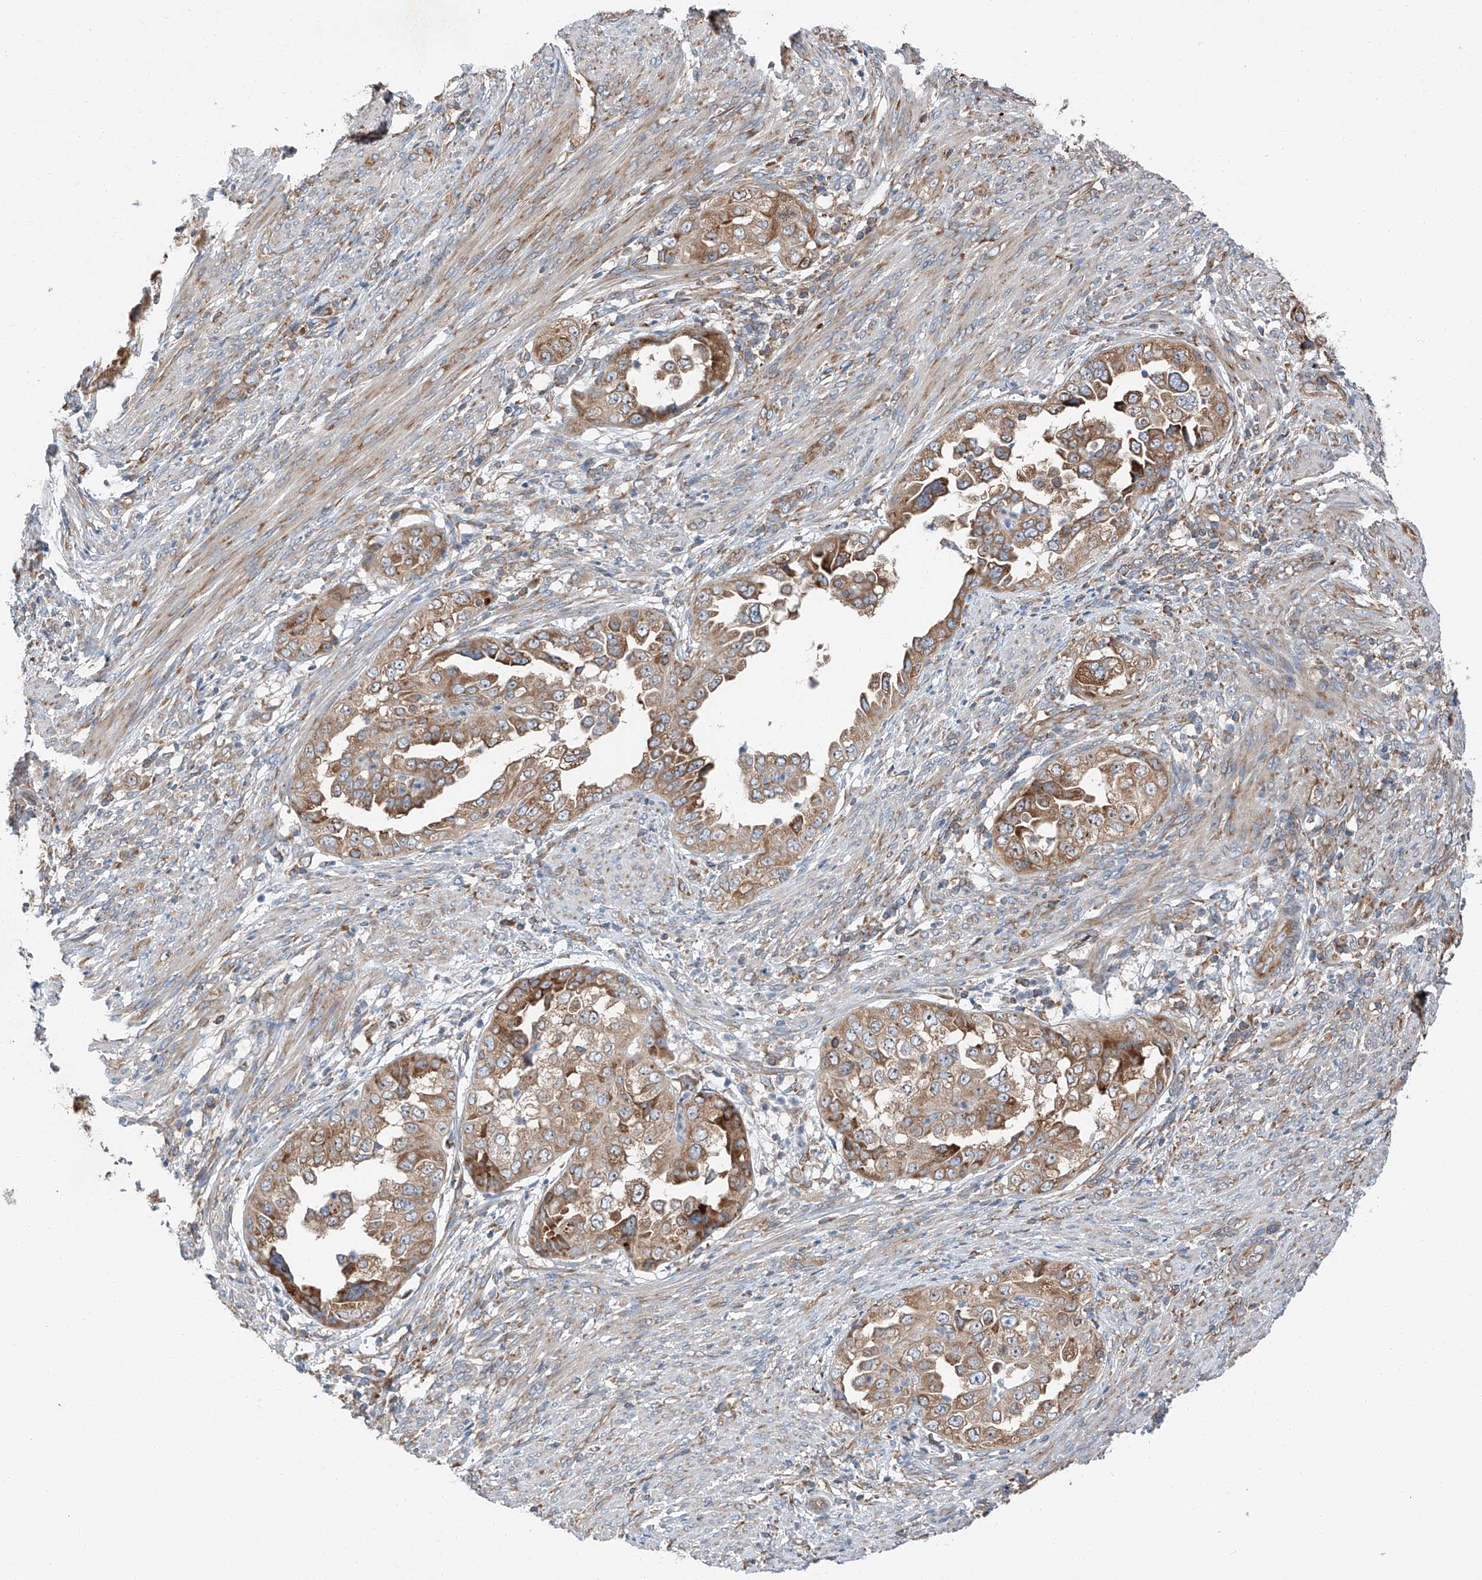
{"staining": {"intensity": "moderate", "quantity": ">75%", "location": "cytoplasmic/membranous"}, "tissue": "endometrial cancer", "cell_type": "Tumor cells", "image_type": "cancer", "snomed": [{"axis": "morphology", "description": "Adenocarcinoma, NOS"}, {"axis": "topography", "description": "Endometrium"}], "caption": "Adenocarcinoma (endometrial) tissue displays moderate cytoplasmic/membranous expression in approximately >75% of tumor cells, visualized by immunohistochemistry.", "gene": "ZC3H15", "patient": {"sex": "female", "age": 85}}